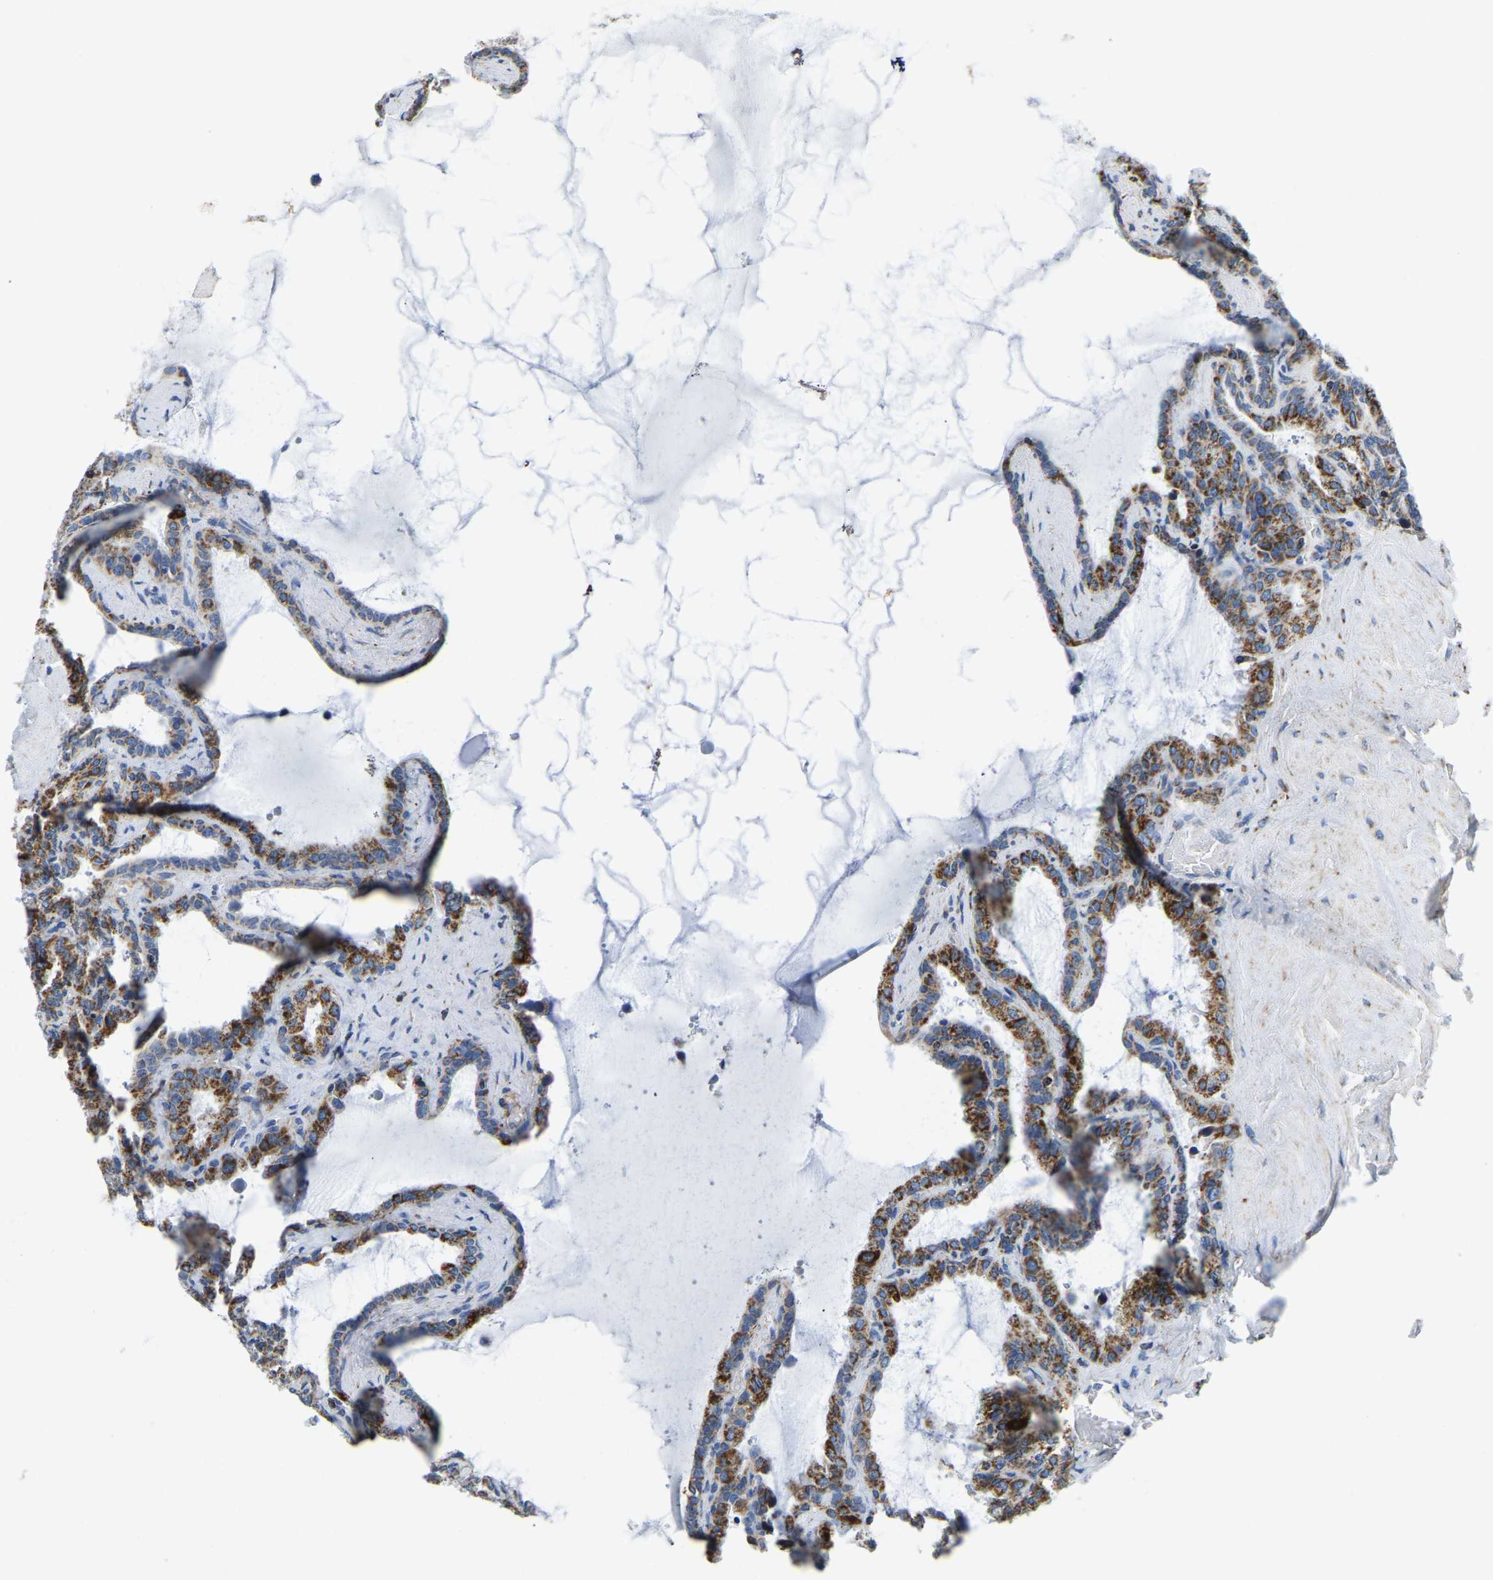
{"staining": {"intensity": "strong", "quantity": "25%-75%", "location": "cytoplasmic/membranous"}, "tissue": "seminal vesicle", "cell_type": "Glandular cells", "image_type": "normal", "snomed": [{"axis": "morphology", "description": "Normal tissue, NOS"}, {"axis": "topography", "description": "Seminal veicle"}], "caption": "Strong cytoplasmic/membranous positivity is present in about 25%-75% of glandular cells in normal seminal vesicle. The staining is performed using DAB (3,3'-diaminobenzidine) brown chromogen to label protein expression. The nuclei are counter-stained blue using hematoxylin.", "gene": "SFXN1", "patient": {"sex": "male", "age": 46}}